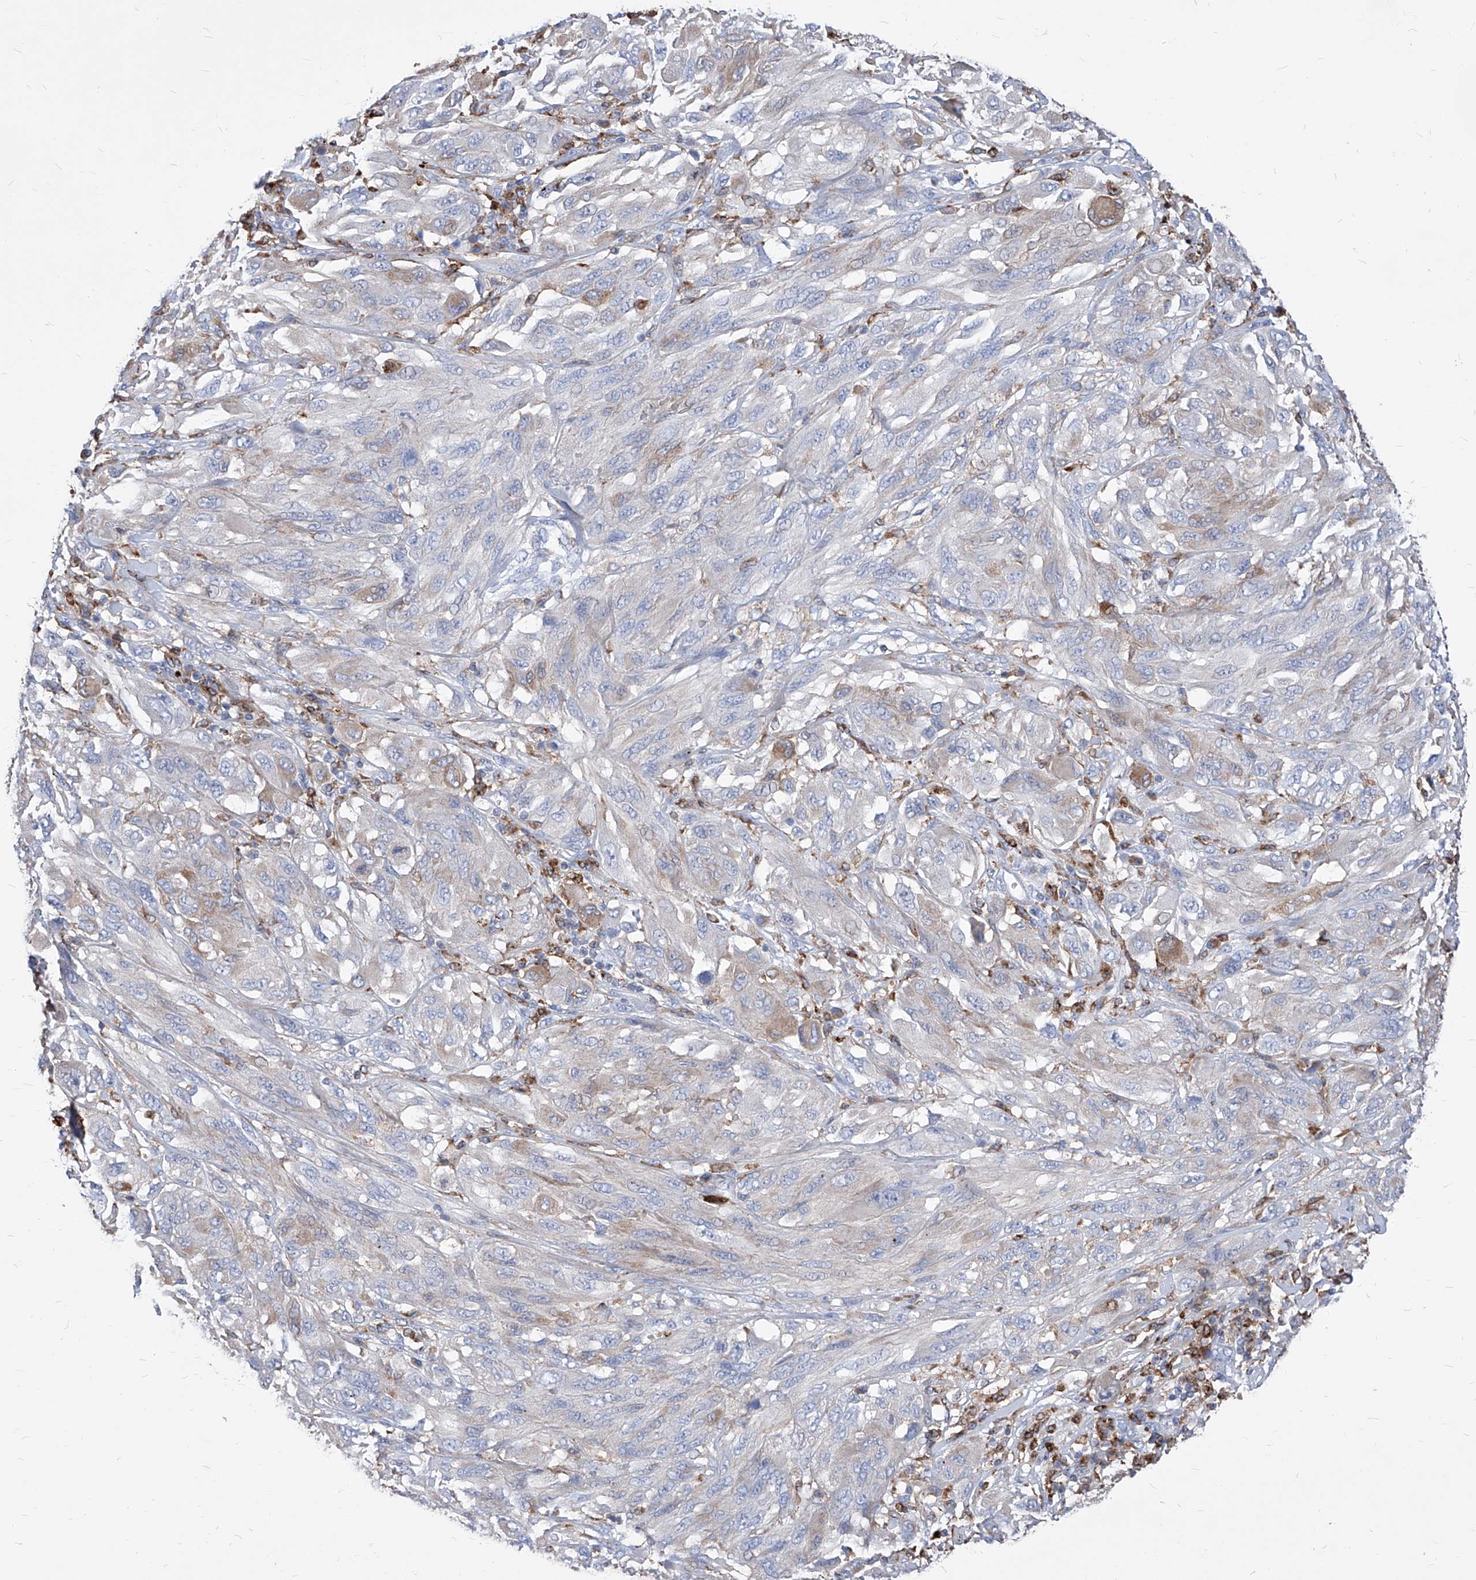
{"staining": {"intensity": "weak", "quantity": "<25%", "location": "cytoplasmic/membranous"}, "tissue": "melanoma", "cell_type": "Tumor cells", "image_type": "cancer", "snomed": [{"axis": "morphology", "description": "Malignant melanoma, NOS"}, {"axis": "topography", "description": "Skin"}], "caption": "Melanoma stained for a protein using IHC displays no positivity tumor cells.", "gene": "UBOX5", "patient": {"sex": "female", "age": 91}}